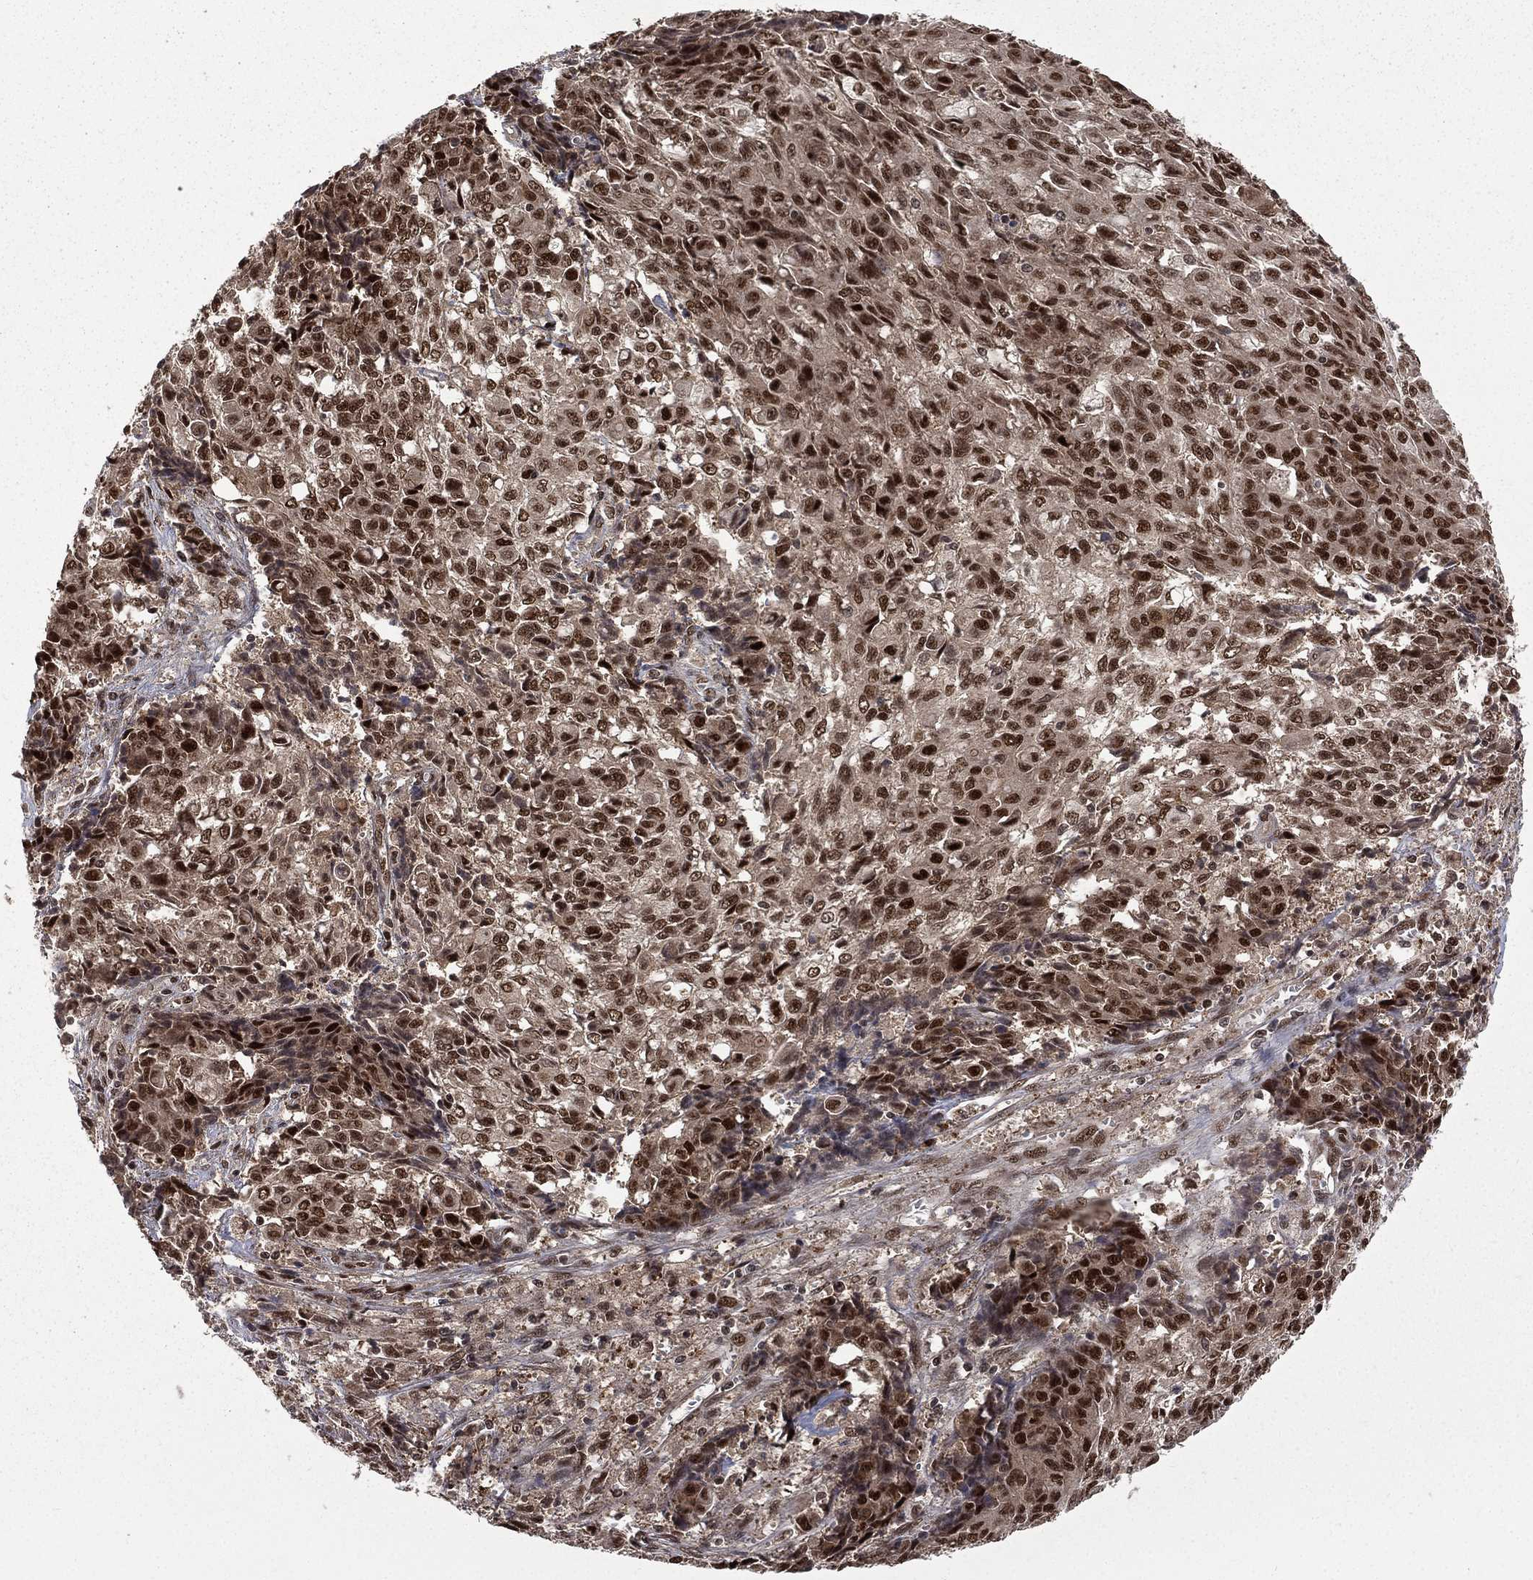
{"staining": {"intensity": "strong", "quantity": "25%-75%", "location": "nuclear"}, "tissue": "ovarian cancer", "cell_type": "Tumor cells", "image_type": "cancer", "snomed": [{"axis": "morphology", "description": "Carcinoma, endometroid"}, {"axis": "topography", "description": "Ovary"}], "caption": "There is high levels of strong nuclear staining in tumor cells of ovarian cancer, as demonstrated by immunohistochemical staining (brown color).", "gene": "JMJD6", "patient": {"sex": "female", "age": 42}}